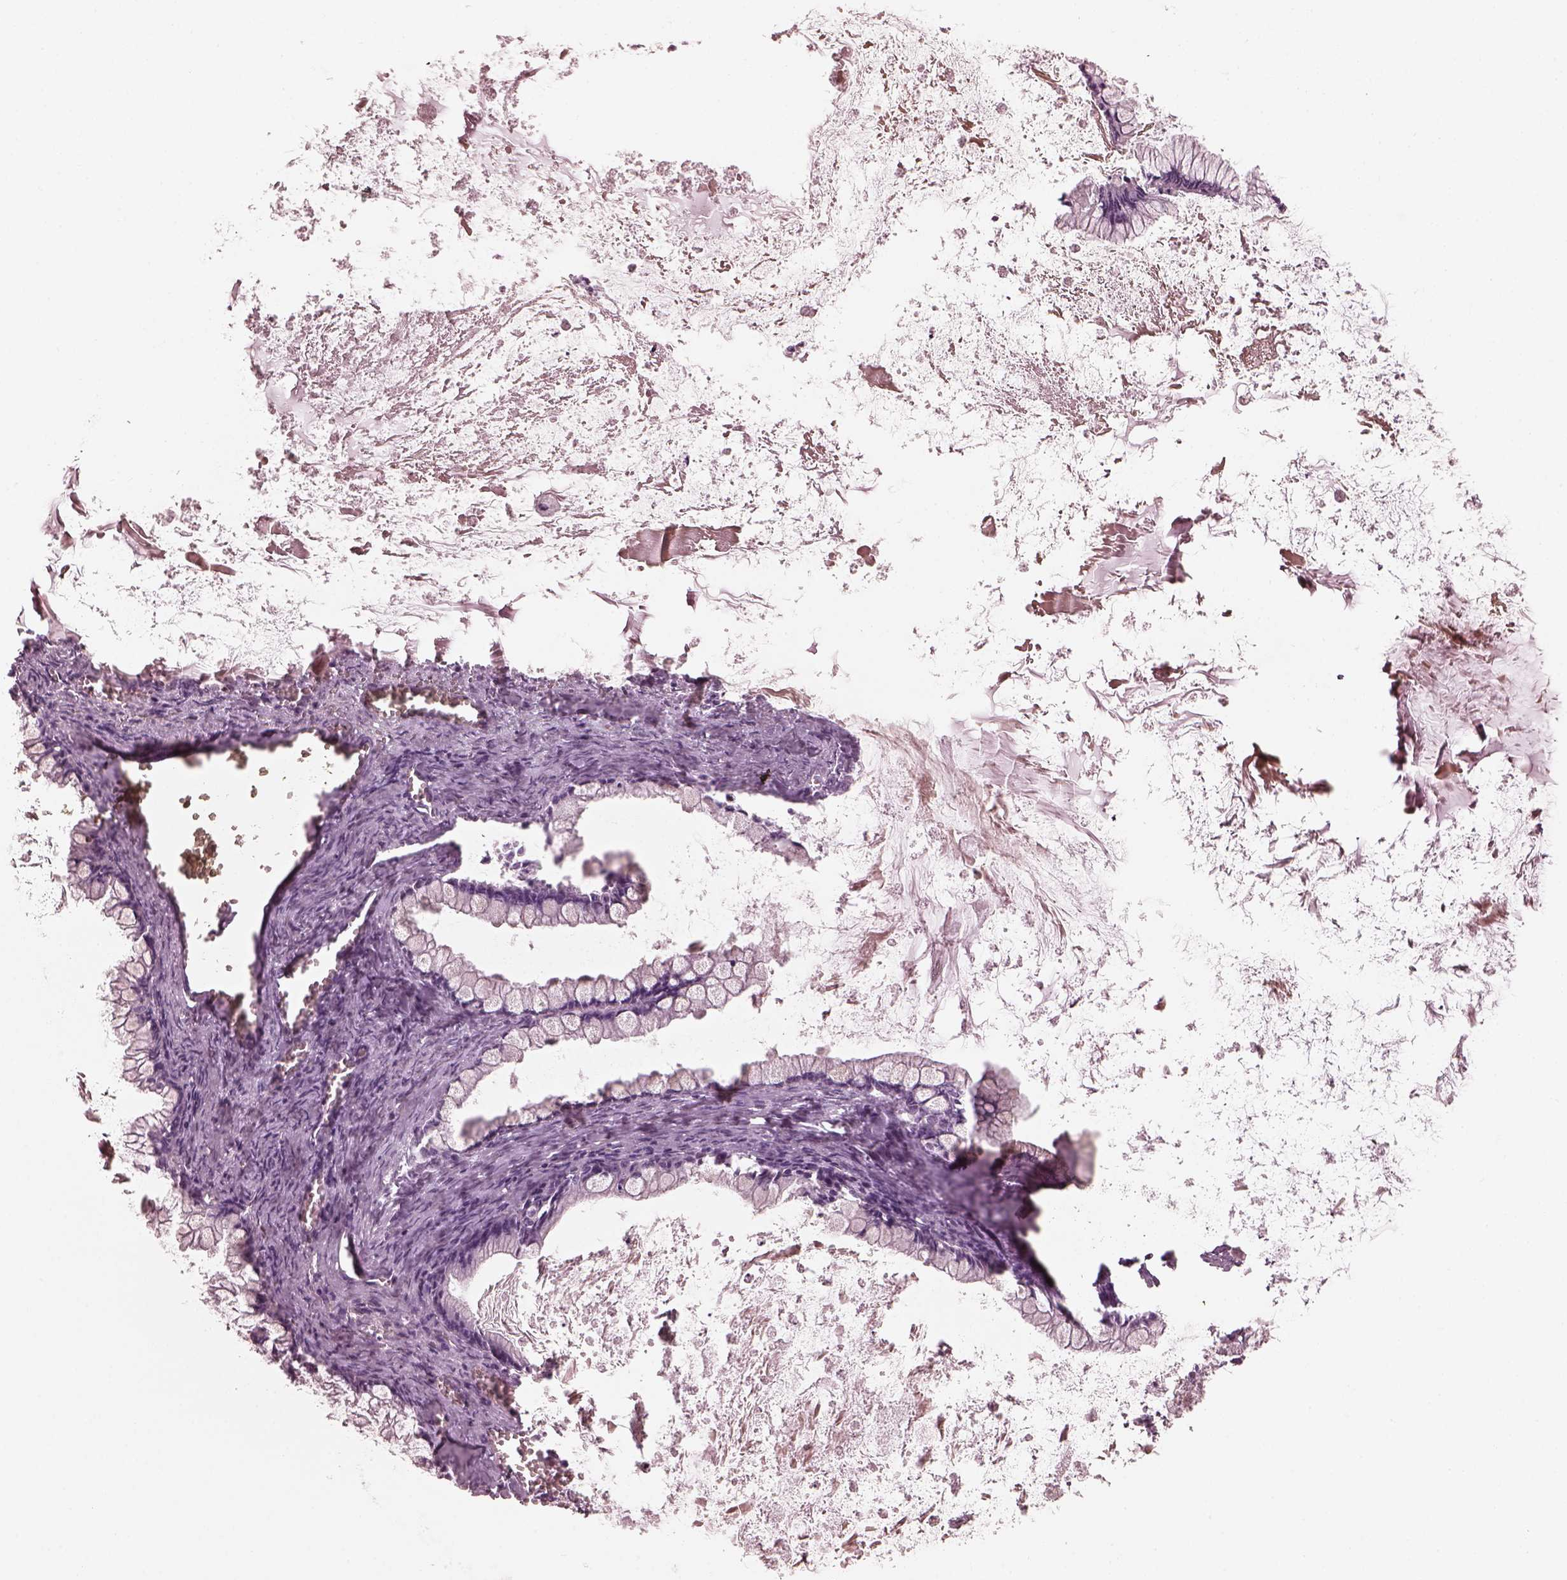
{"staining": {"intensity": "negative", "quantity": "none", "location": "none"}, "tissue": "ovarian cancer", "cell_type": "Tumor cells", "image_type": "cancer", "snomed": [{"axis": "morphology", "description": "Cystadenocarcinoma, mucinous, NOS"}, {"axis": "topography", "description": "Ovary"}], "caption": "DAB (3,3'-diaminobenzidine) immunohistochemical staining of human ovarian cancer (mucinous cystadenocarcinoma) demonstrates no significant staining in tumor cells. (Stains: DAB (3,3'-diaminobenzidine) immunohistochemistry (IHC) with hematoxylin counter stain, Microscopy: brightfield microscopy at high magnification).", "gene": "C2orf81", "patient": {"sex": "female", "age": 67}}